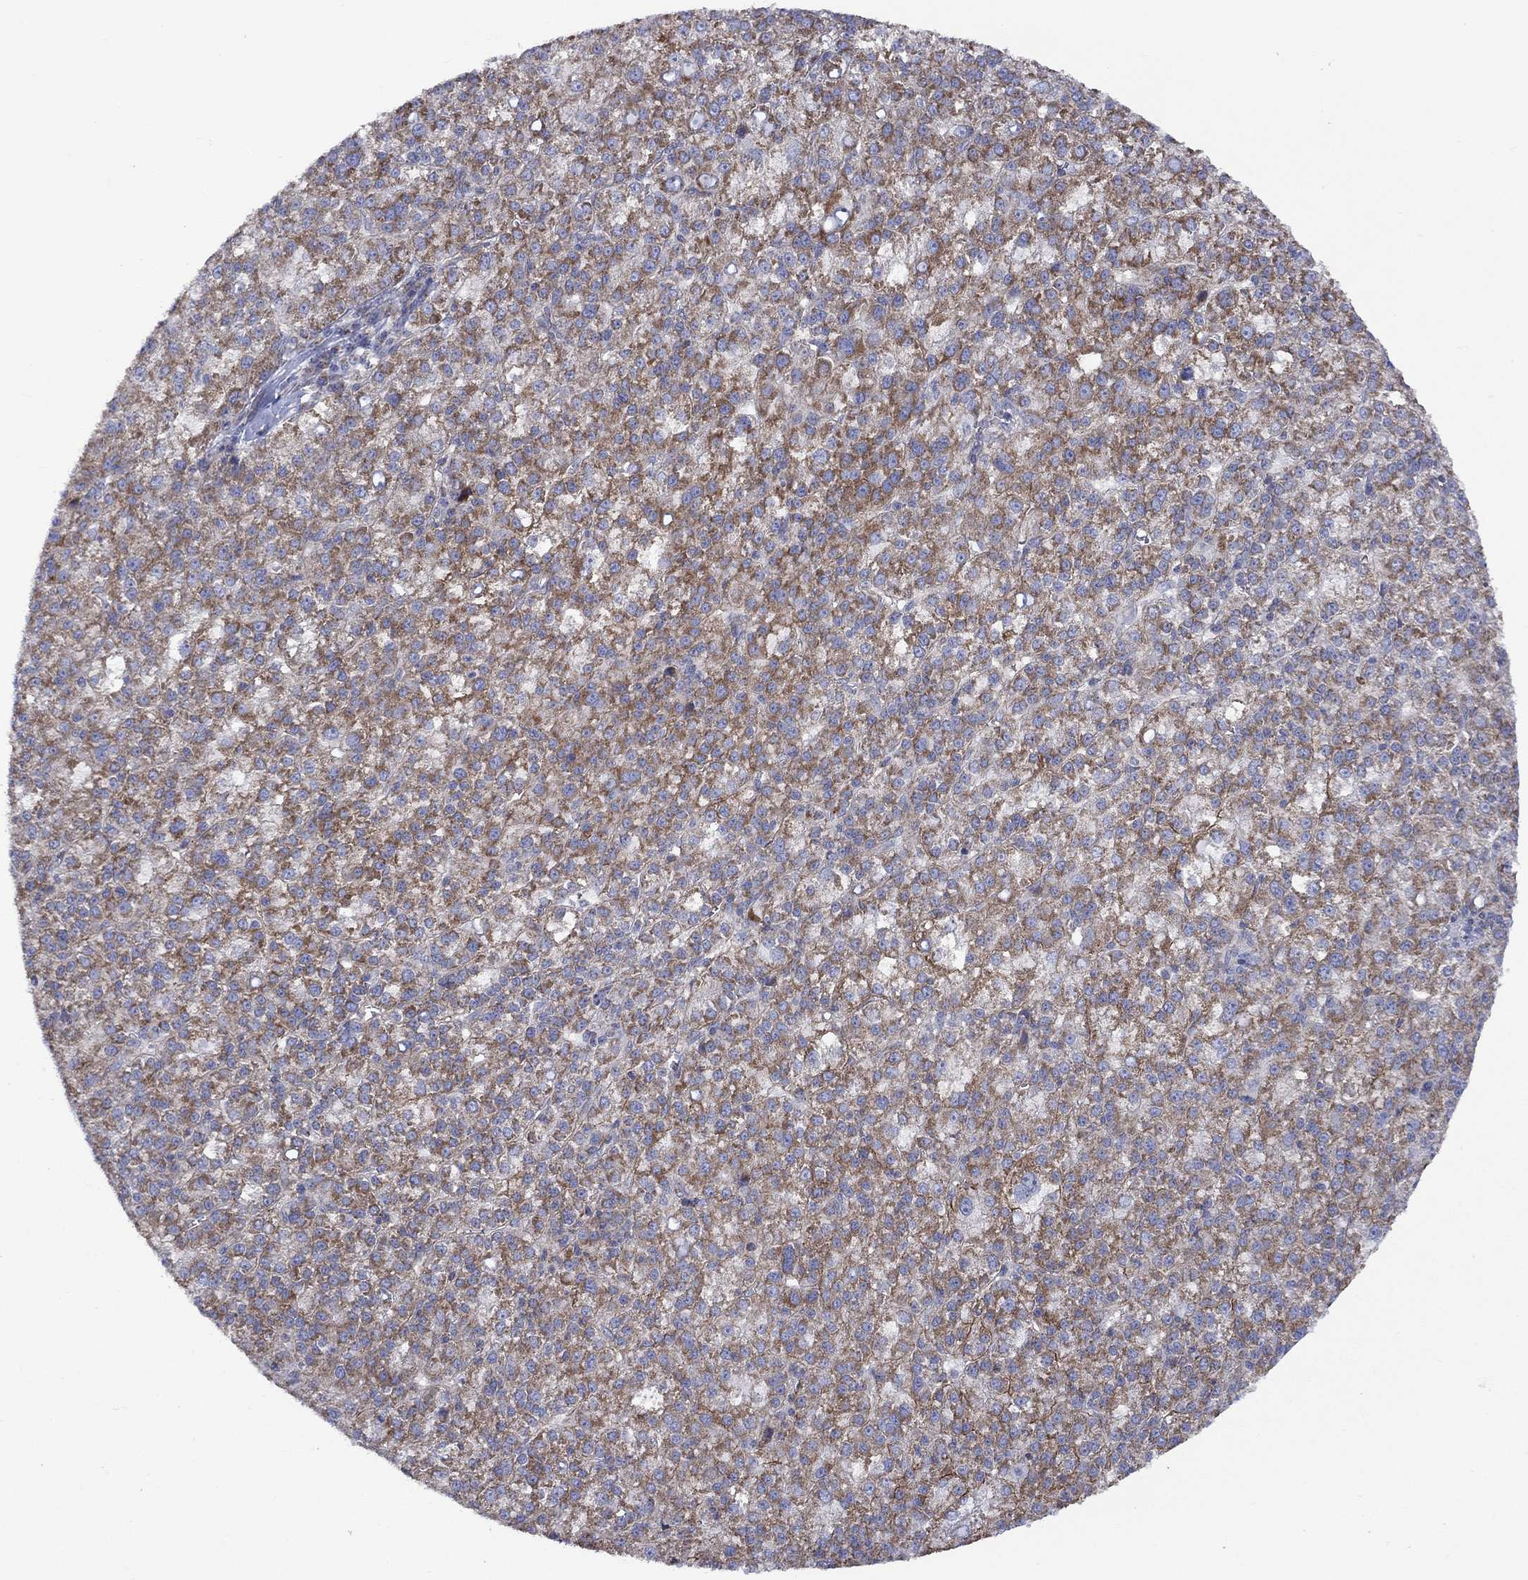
{"staining": {"intensity": "strong", "quantity": ">75%", "location": "cytoplasmic/membranous"}, "tissue": "liver cancer", "cell_type": "Tumor cells", "image_type": "cancer", "snomed": [{"axis": "morphology", "description": "Carcinoma, Hepatocellular, NOS"}, {"axis": "topography", "description": "Liver"}], "caption": "About >75% of tumor cells in human liver cancer (hepatocellular carcinoma) reveal strong cytoplasmic/membranous protein staining as visualized by brown immunohistochemical staining.", "gene": "CISD1", "patient": {"sex": "female", "age": 60}}